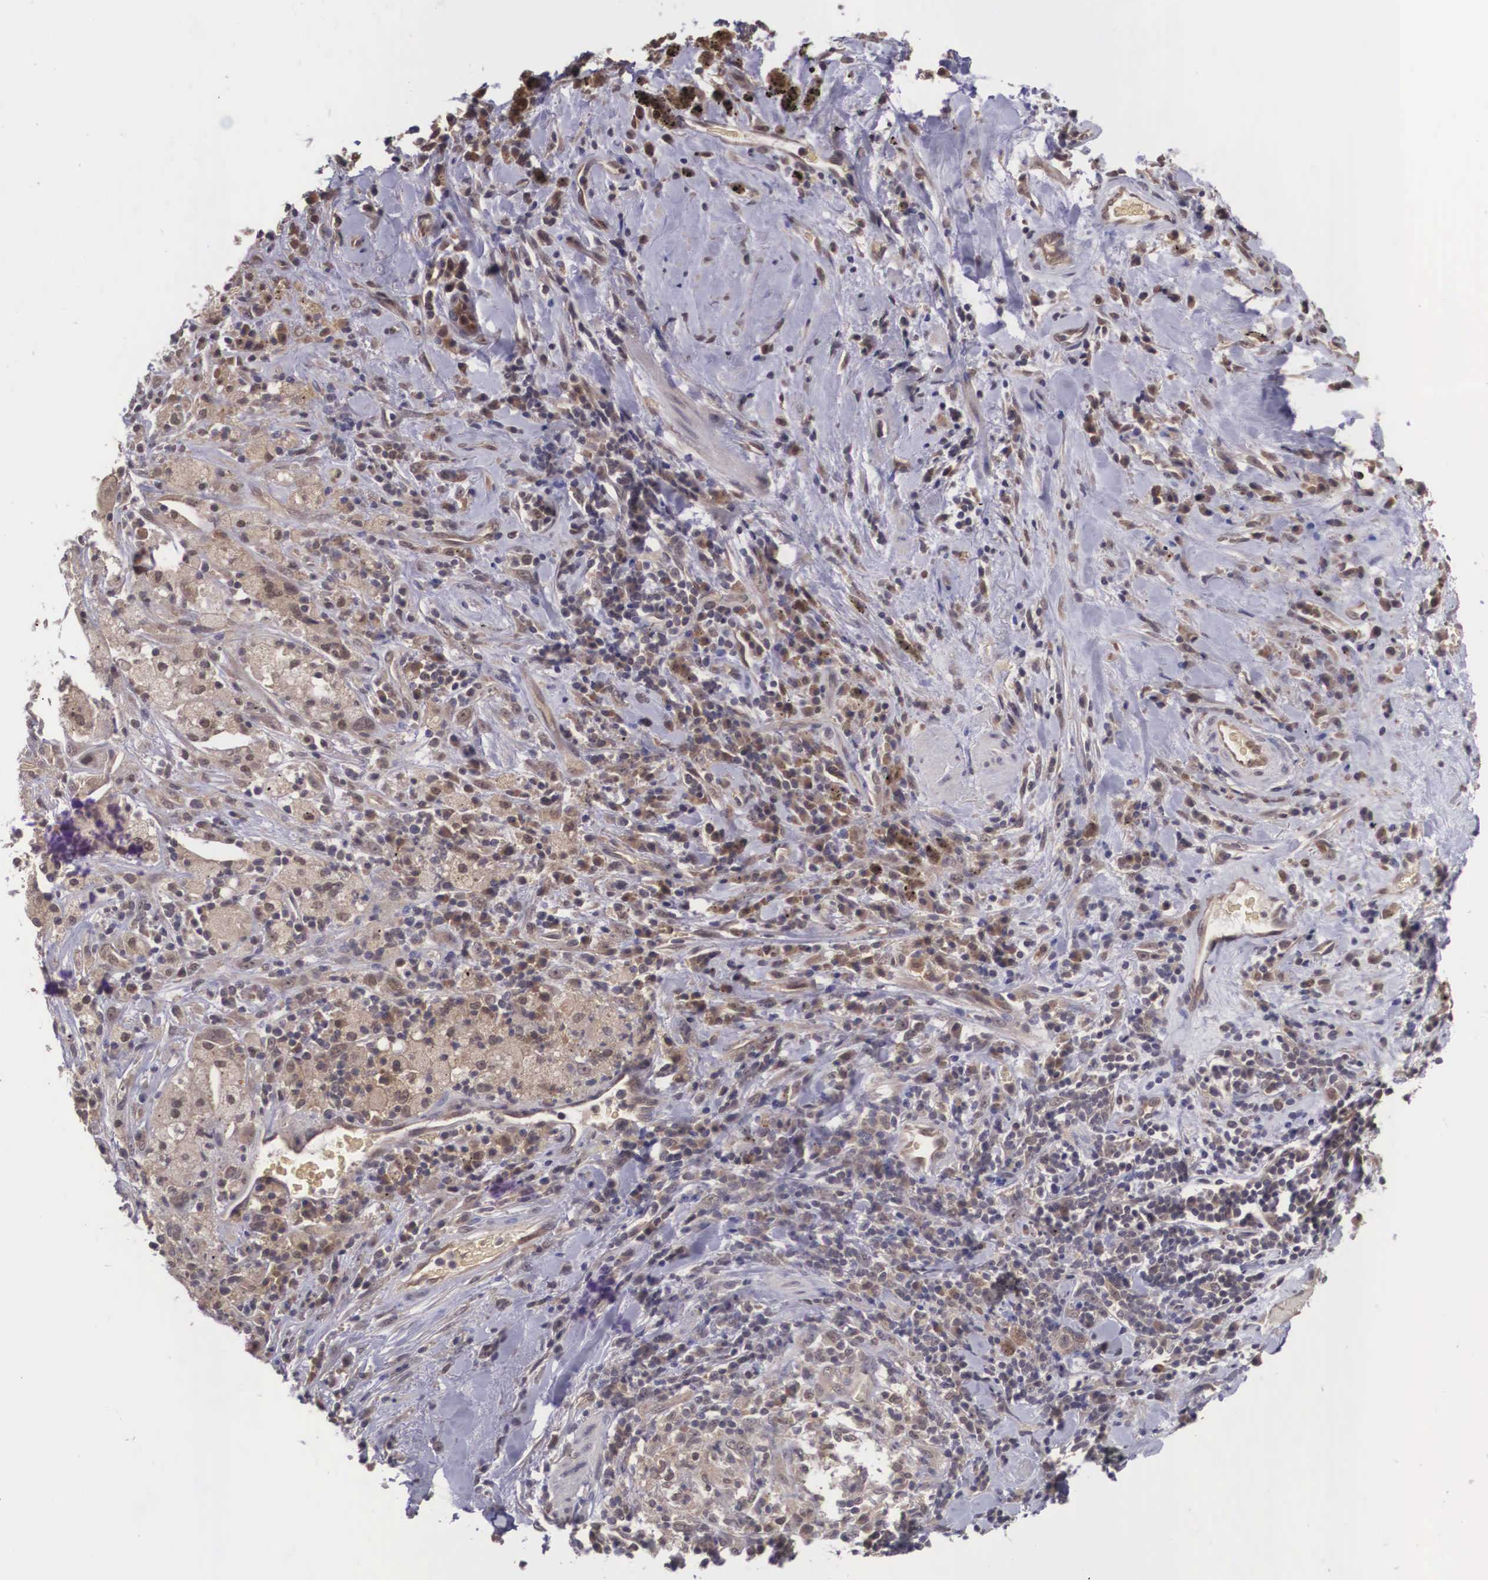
{"staining": {"intensity": "weak", "quantity": ">75%", "location": "cytoplasmic/membranous"}, "tissue": "lung cancer", "cell_type": "Tumor cells", "image_type": "cancer", "snomed": [{"axis": "morphology", "description": "Squamous cell carcinoma, NOS"}, {"axis": "topography", "description": "Lung"}], "caption": "IHC photomicrograph of neoplastic tissue: lung cancer (squamous cell carcinoma) stained using IHC shows low levels of weak protein expression localized specifically in the cytoplasmic/membranous of tumor cells, appearing as a cytoplasmic/membranous brown color.", "gene": "VASH1", "patient": {"sex": "male", "age": 64}}